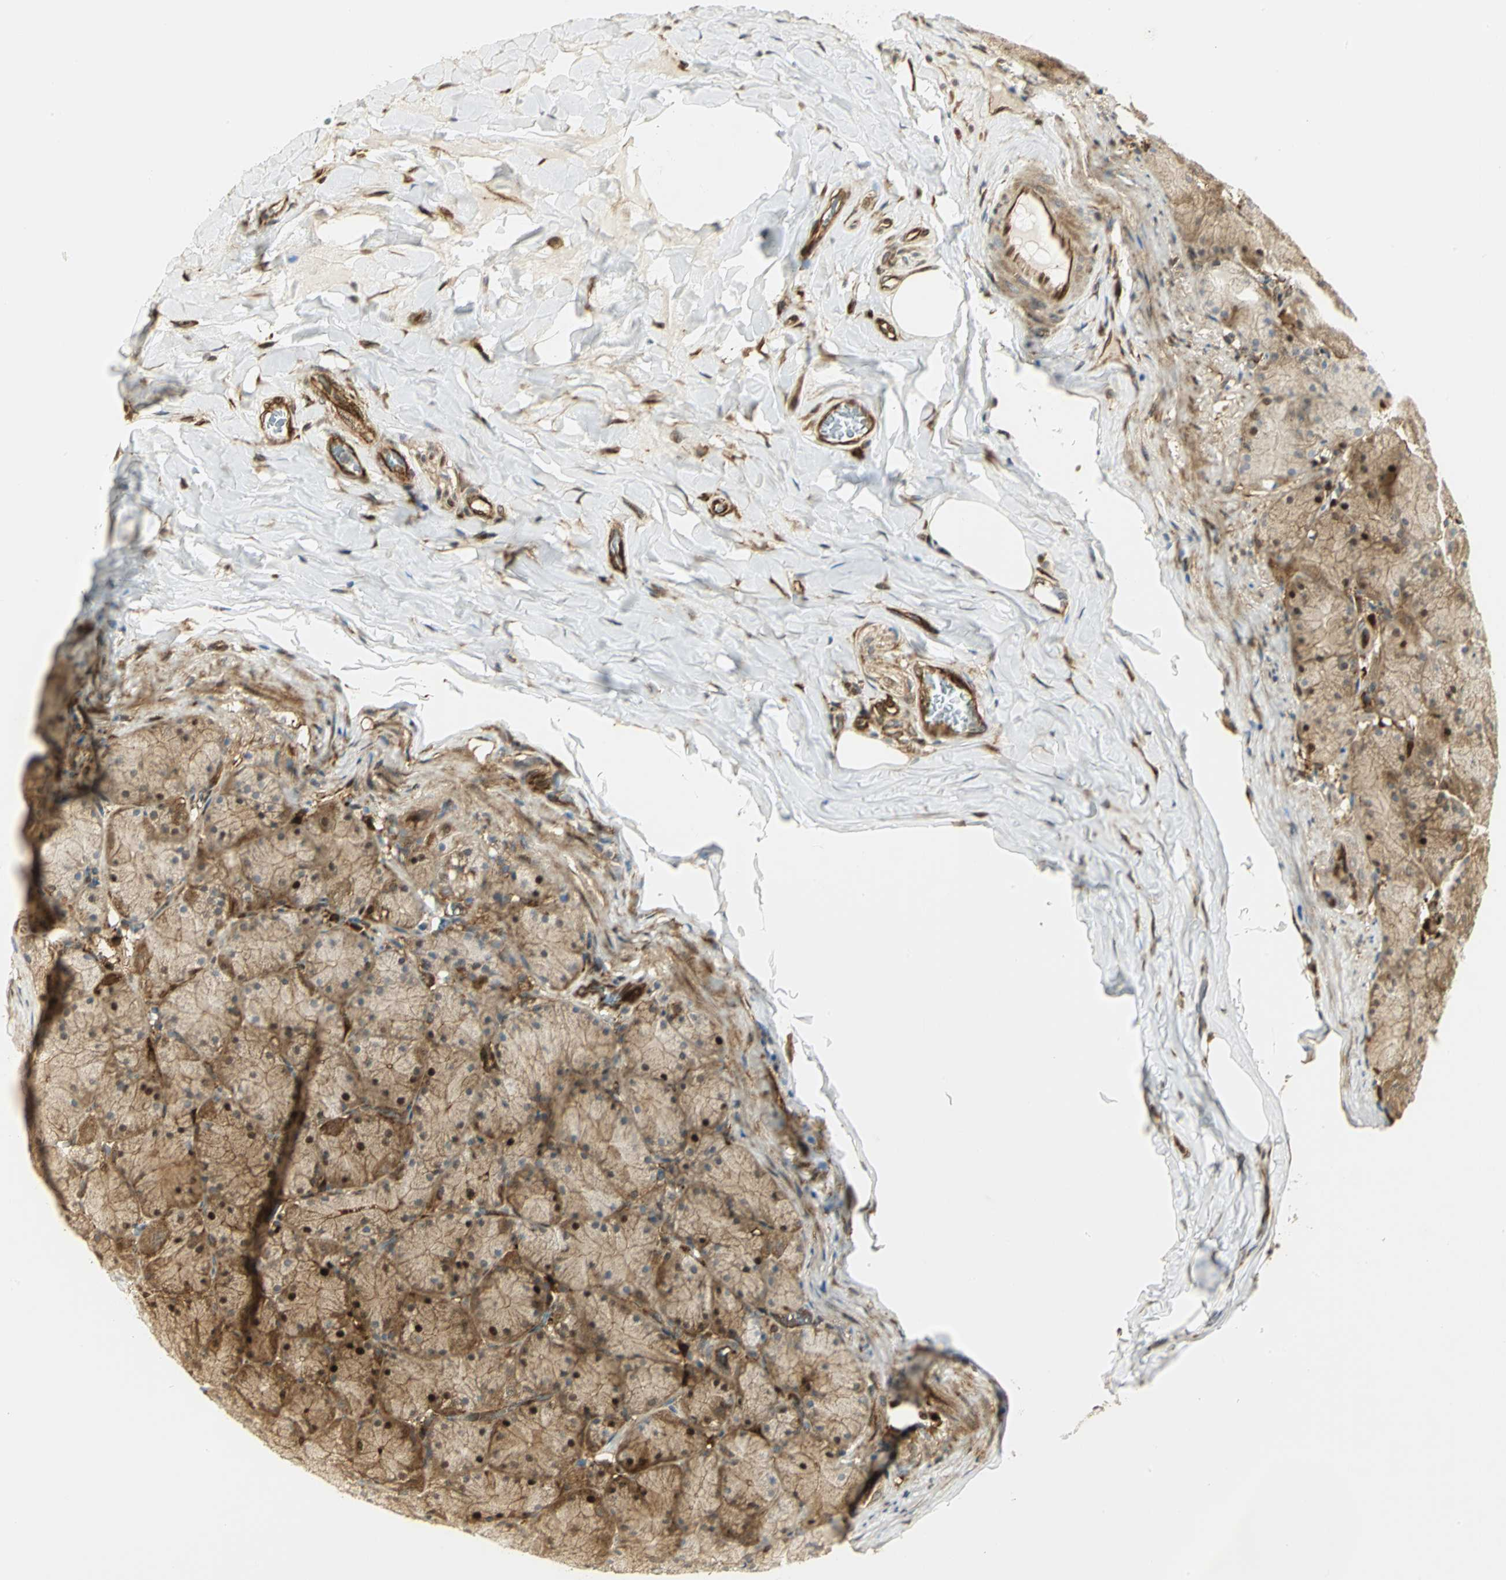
{"staining": {"intensity": "strong", "quantity": ">75%", "location": "cytoplasmic/membranous,nuclear"}, "tissue": "stomach", "cell_type": "Glandular cells", "image_type": "normal", "snomed": [{"axis": "morphology", "description": "Normal tissue, NOS"}, {"axis": "topography", "description": "Stomach, upper"}], "caption": "Immunohistochemical staining of benign human stomach demonstrates high levels of strong cytoplasmic/membranous,nuclear staining in approximately >75% of glandular cells. Nuclei are stained in blue.", "gene": "EEA1", "patient": {"sex": "female", "age": 56}}